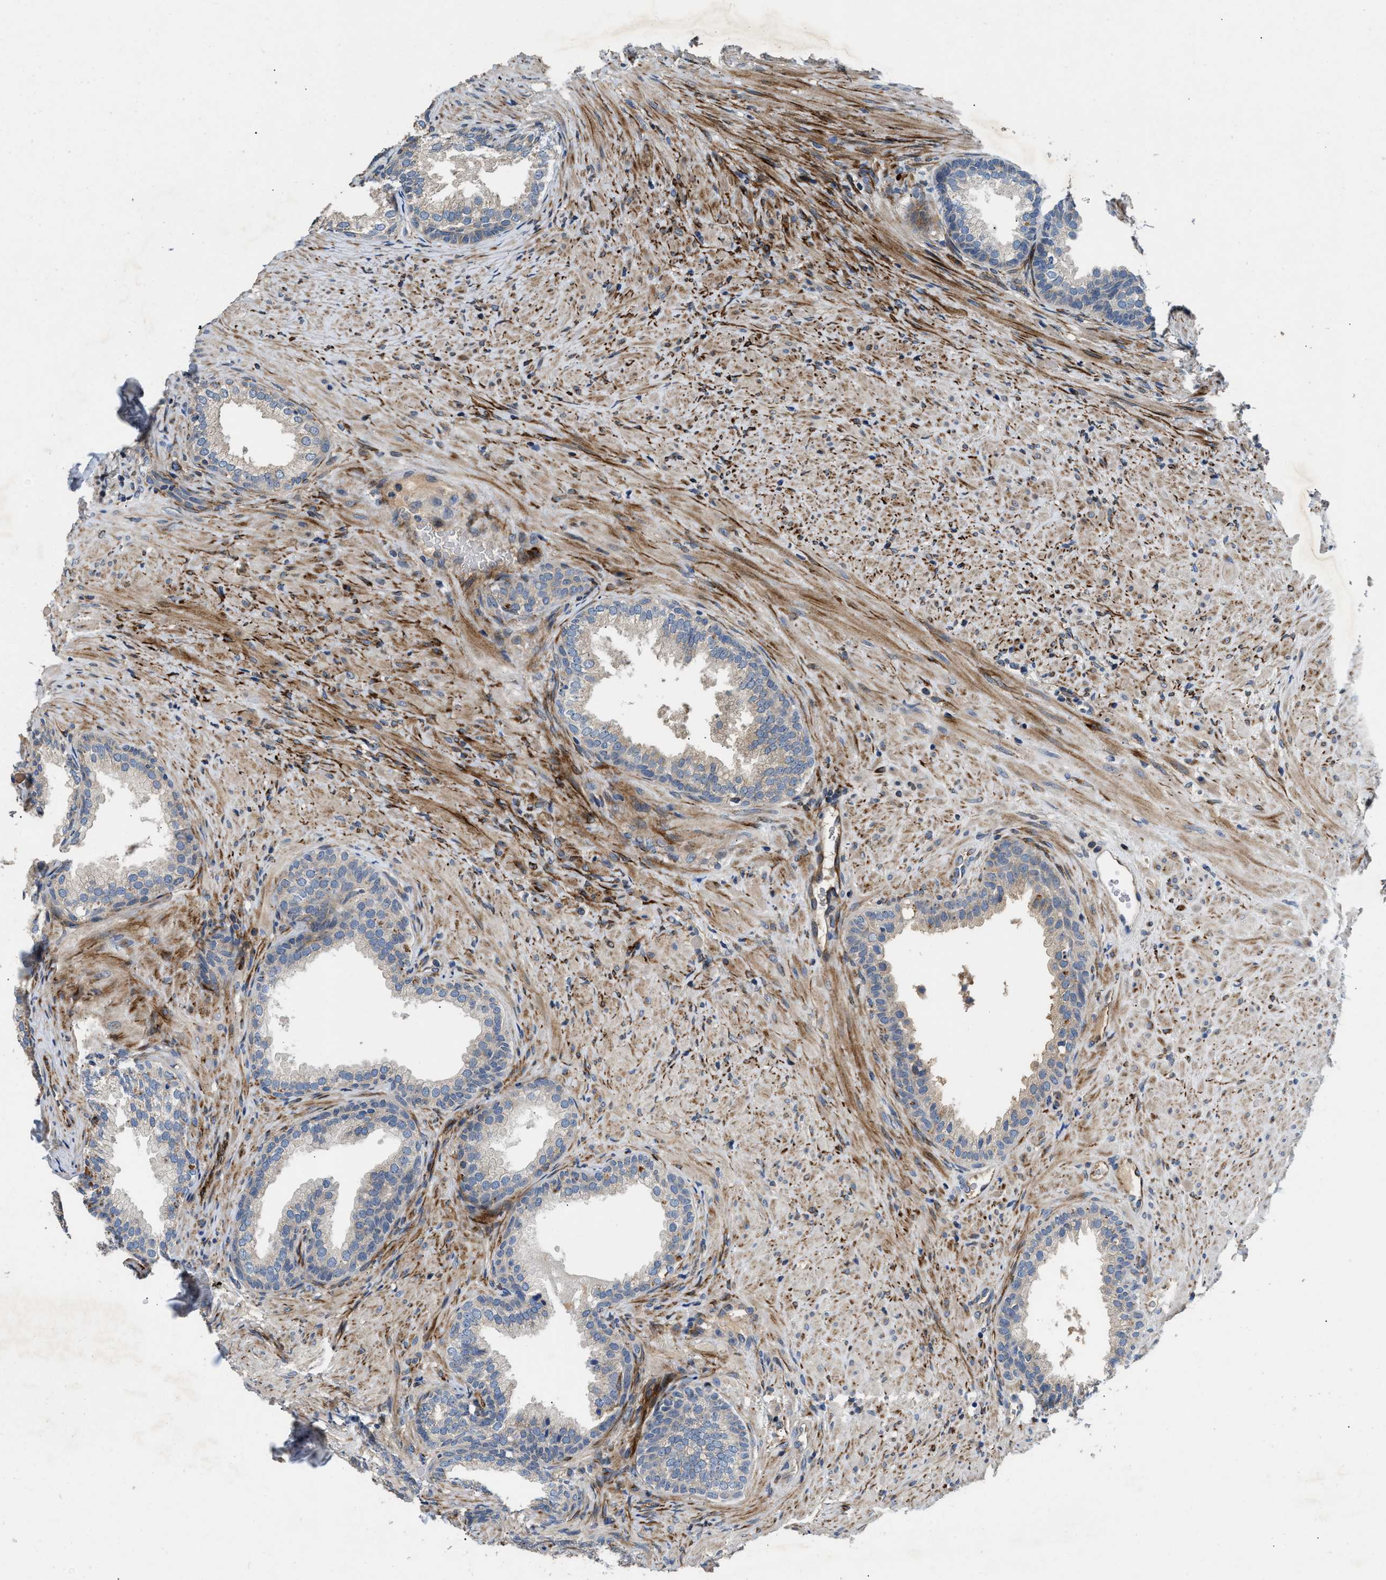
{"staining": {"intensity": "negative", "quantity": "none", "location": "none"}, "tissue": "prostate", "cell_type": "Glandular cells", "image_type": "normal", "snomed": [{"axis": "morphology", "description": "Normal tissue, NOS"}, {"axis": "topography", "description": "Prostate"}], "caption": "This is a micrograph of IHC staining of unremarkable prostate, which shows no staining in glandular cells. (DAB (3,3'-diaminobenzidine) immunohistochemistry with hematoxylin counter stain).", "gene": "IL17RC", "patient": {"sex": "male", "age": 76}}